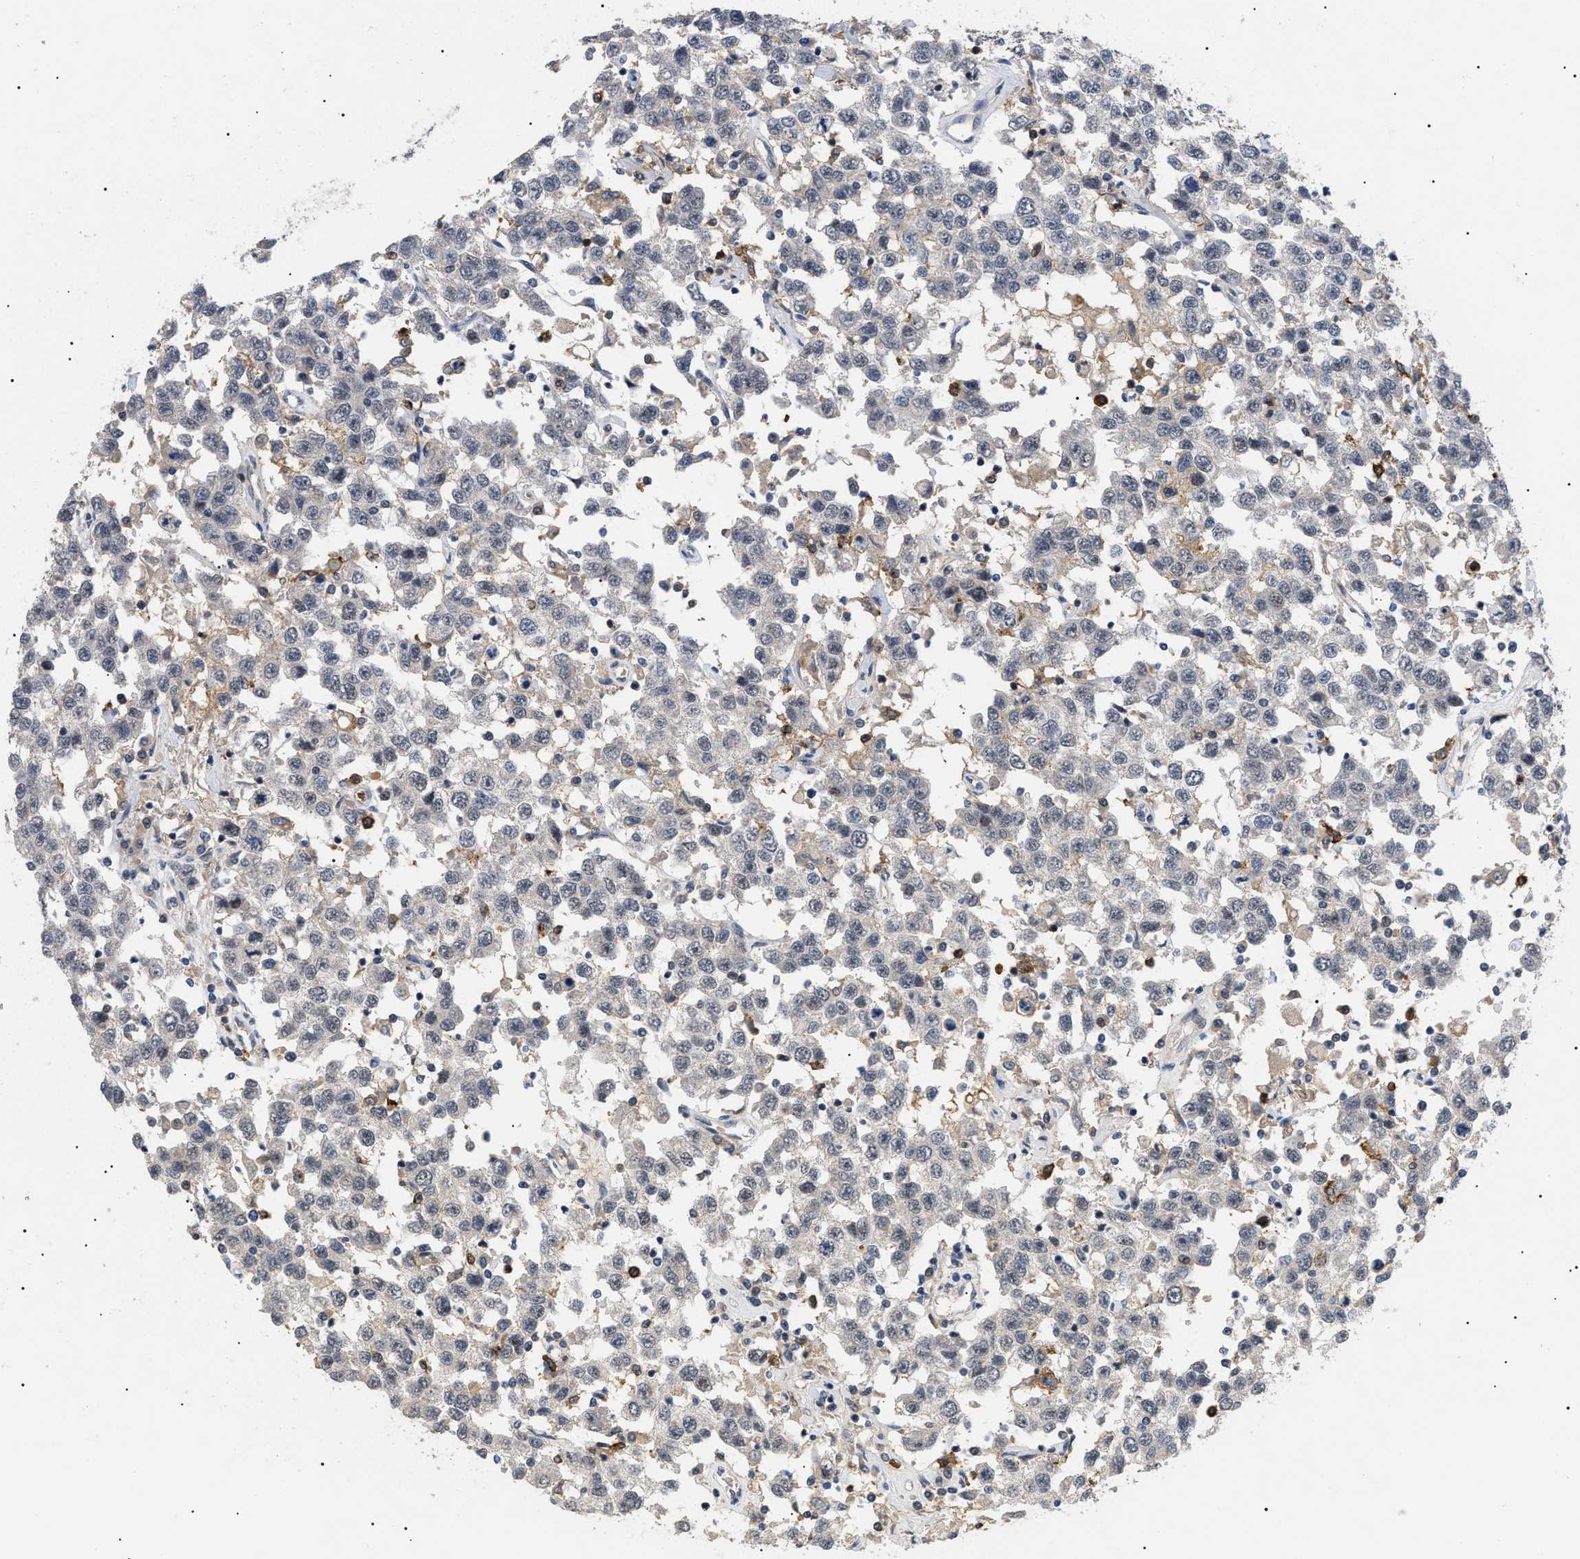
{"staining": {"intensity": "weak", "quantity": "<25%", "location": "cytoplasmic/membranous"}, "tissue": "testis cancer", "cell_type": "Tumor cells", "image_type": "cancer", "snomed": [{"axis": "morphology", "description": "Seminoma, NOS"}, {"axis": "topography", "description": "Testis"}], "caption": "The micrograph shows no staining of tumor cells in seminoma (testis).", "gene": "CD300A", "patient": {"sex": "male", "age": 41}}